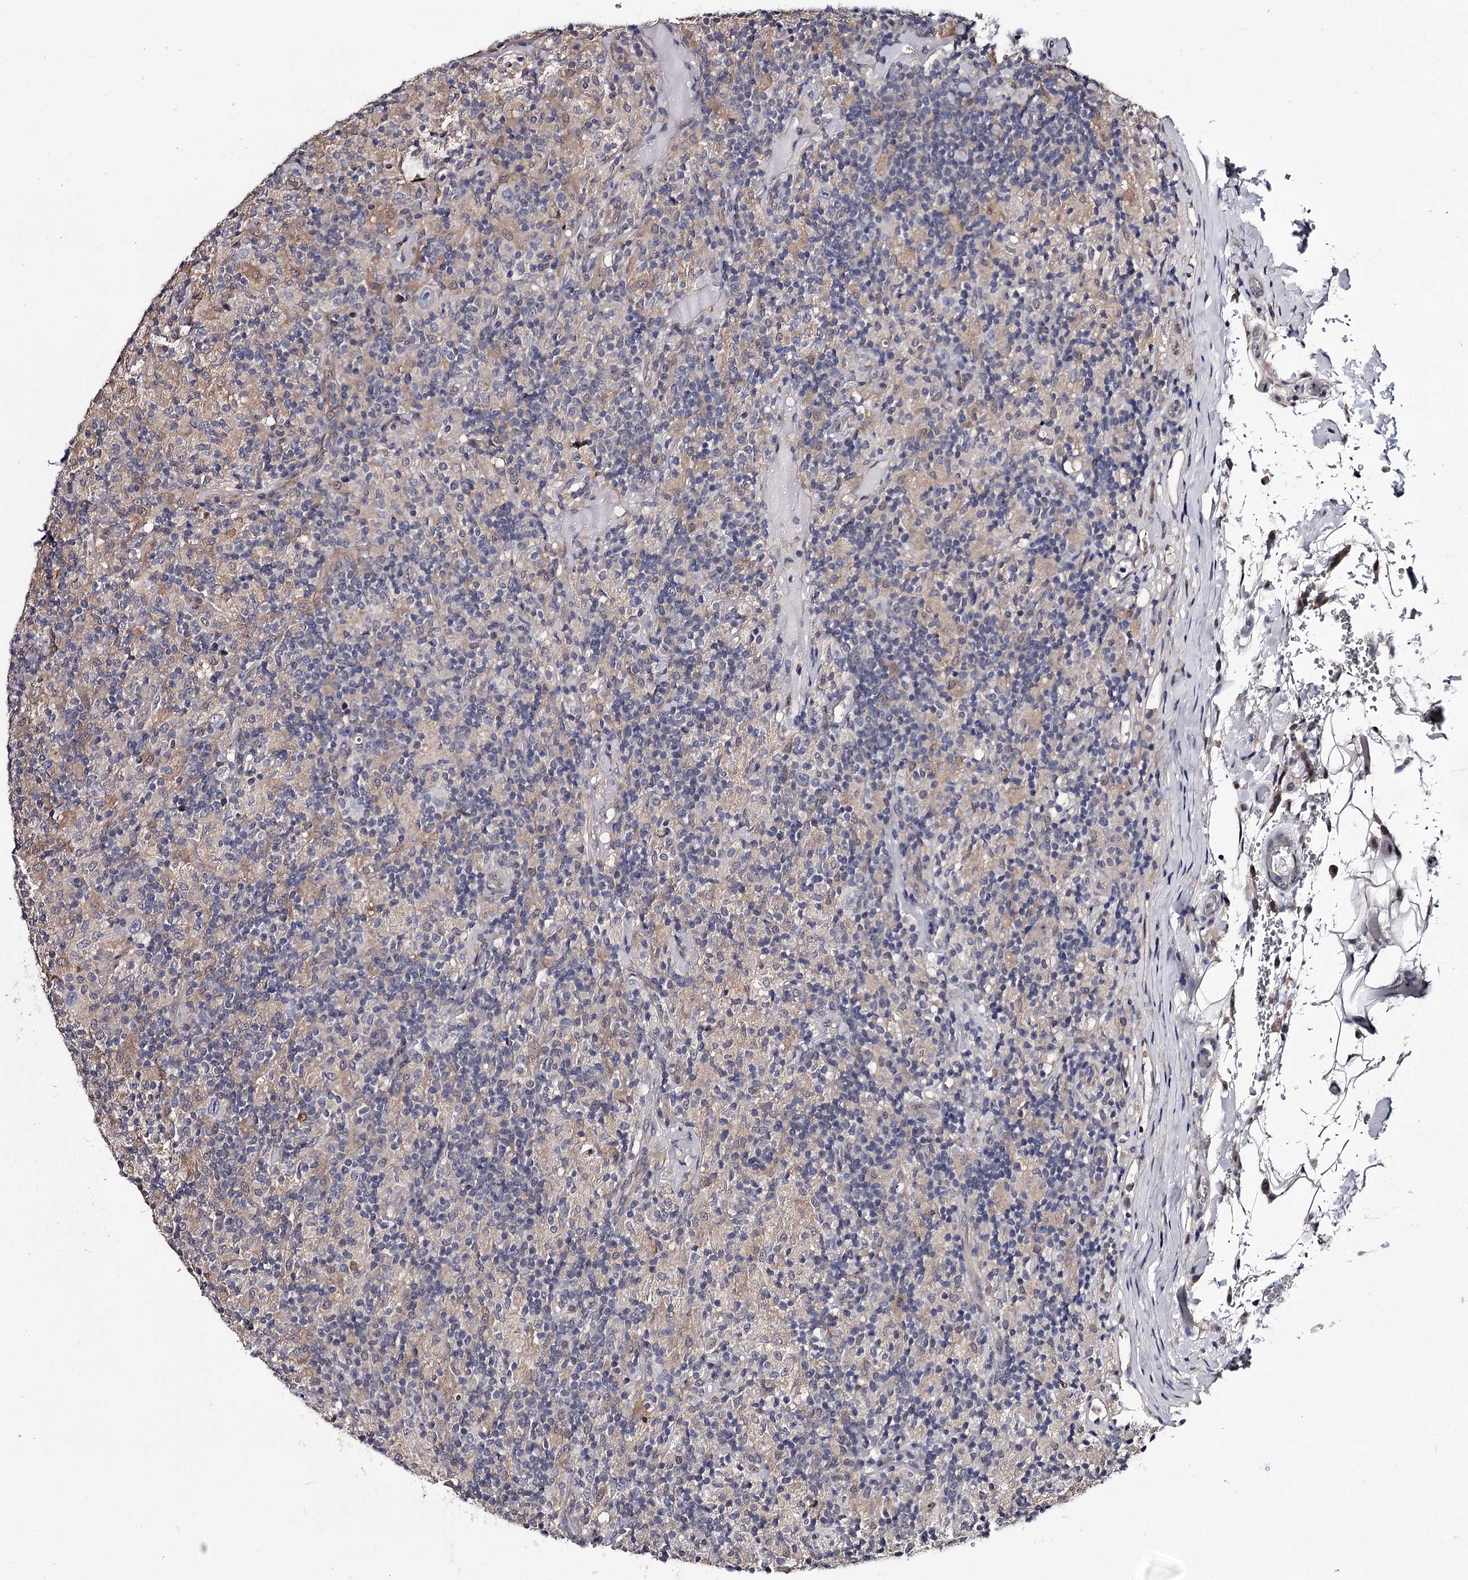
{"staining": {"intensity": "negative", "quantity": "none", "location": "none"}, "tissue": "lymphoma", "cell_type": "Tumor cells", "image_type": "cancer", "snomed": [{"axis": "morphology", "description": "Hodgkin's disease, NOS"}, {"axis": "topography", "description": "Lymph node"}], "caption": "A high-resolution image shows immunohistochemistry staining of Hodgkin's disease, which reveals no significant staining in tumor cells.", "gene": "GSTO1", "patient": {"sex": "male", "age": 70}}